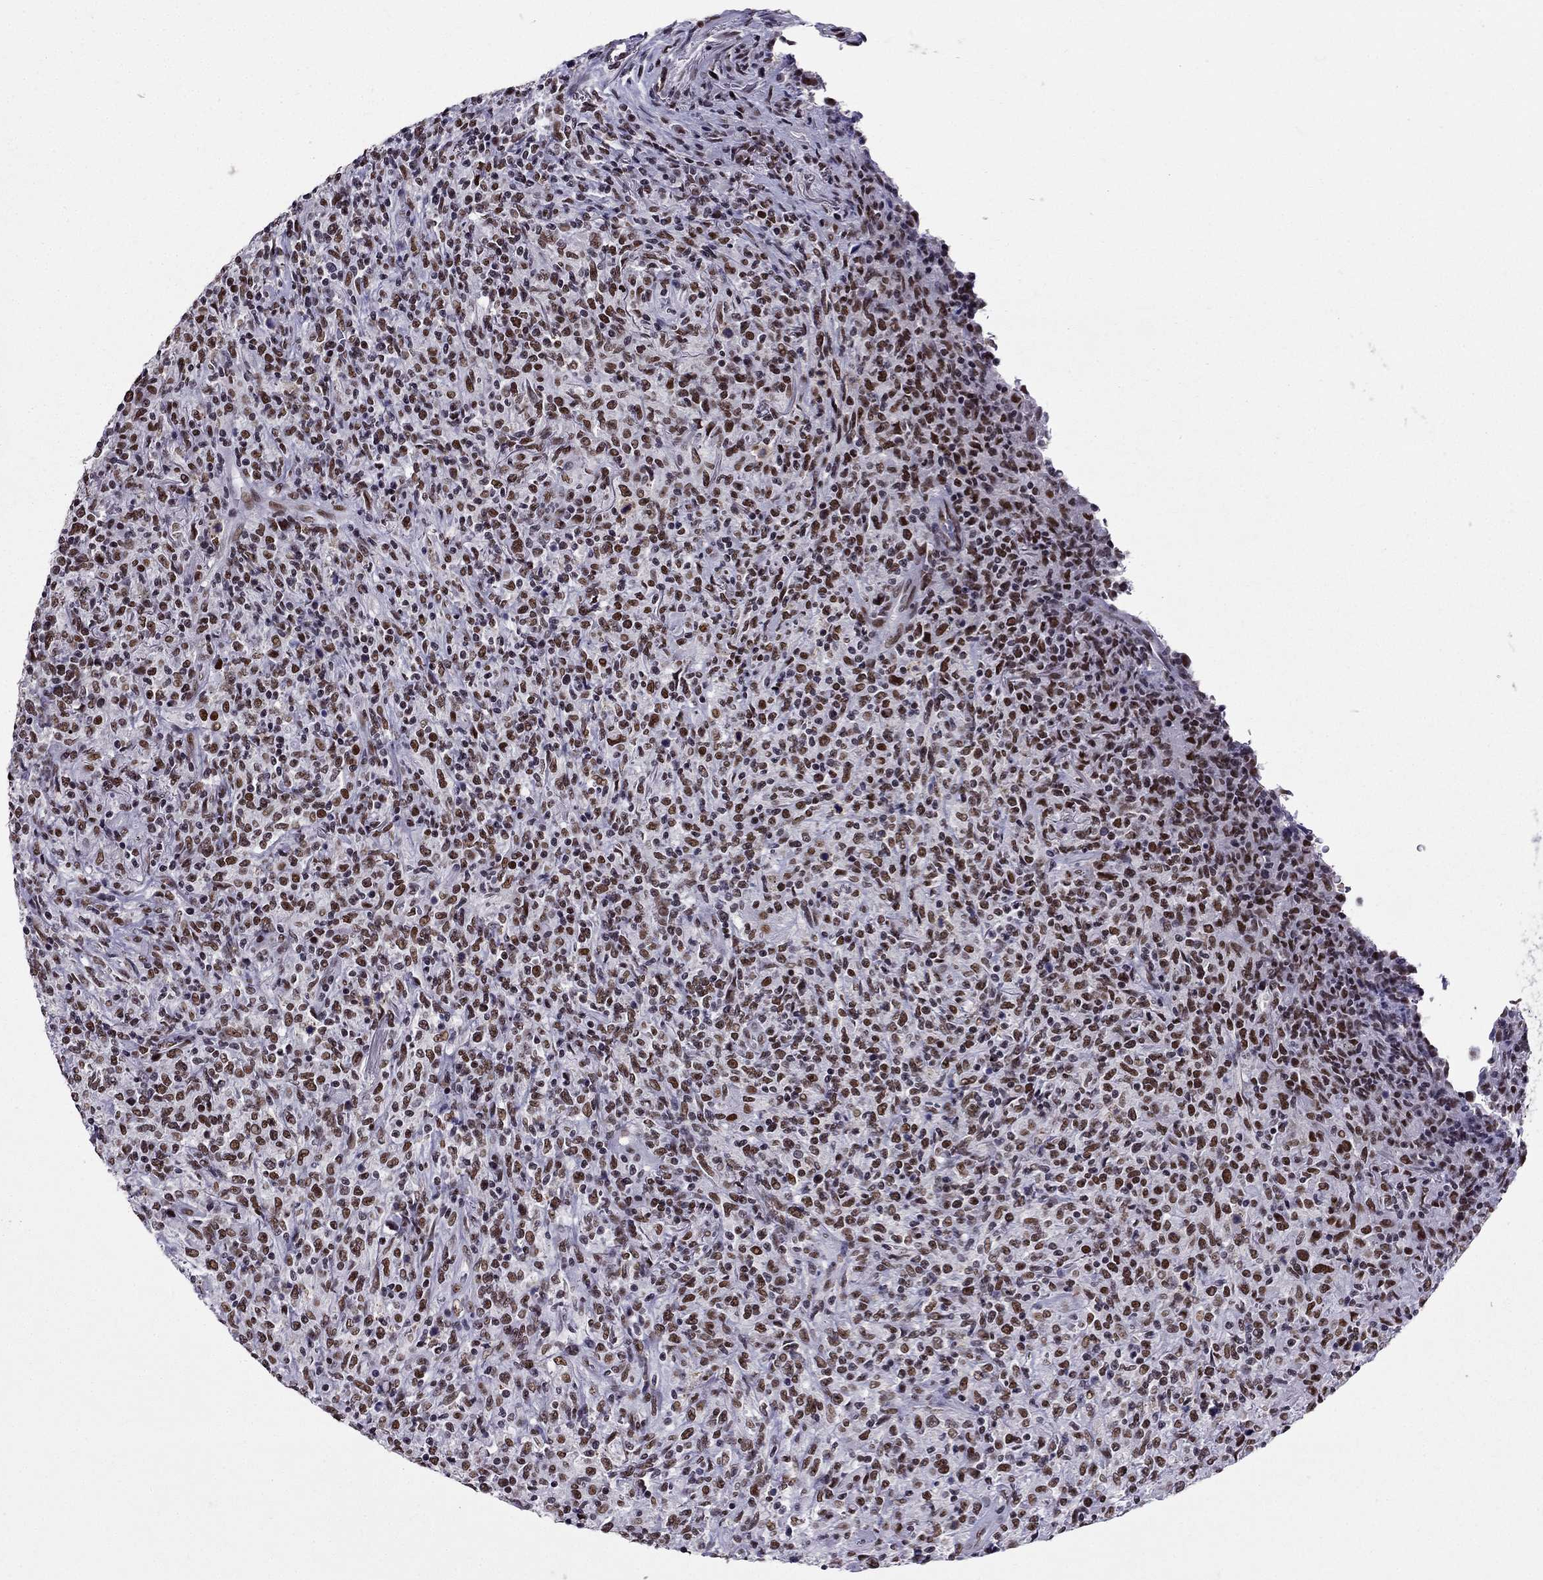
{"staining": {"intensity": "moderate", "quantity": ">75%", "location": "nuclear"}, "tissue": "lymphoma", "cell_type": "Tumor cells", "image_type": "cancer", "snomed": [{"axis": "morphology", "description": "Malignant lymphoma, non-Hodgkin's type, High grade"}, {"axis": "topography", "description": "Lung"}], "caption": "The micrograph demonstrates immunohistochemical staining of lymphoma. There is moderate nuclear staining is seen in about >75% of tumor cells.", "gene": "ZNF420", "patient": {"sex": "male", "age": 79}}